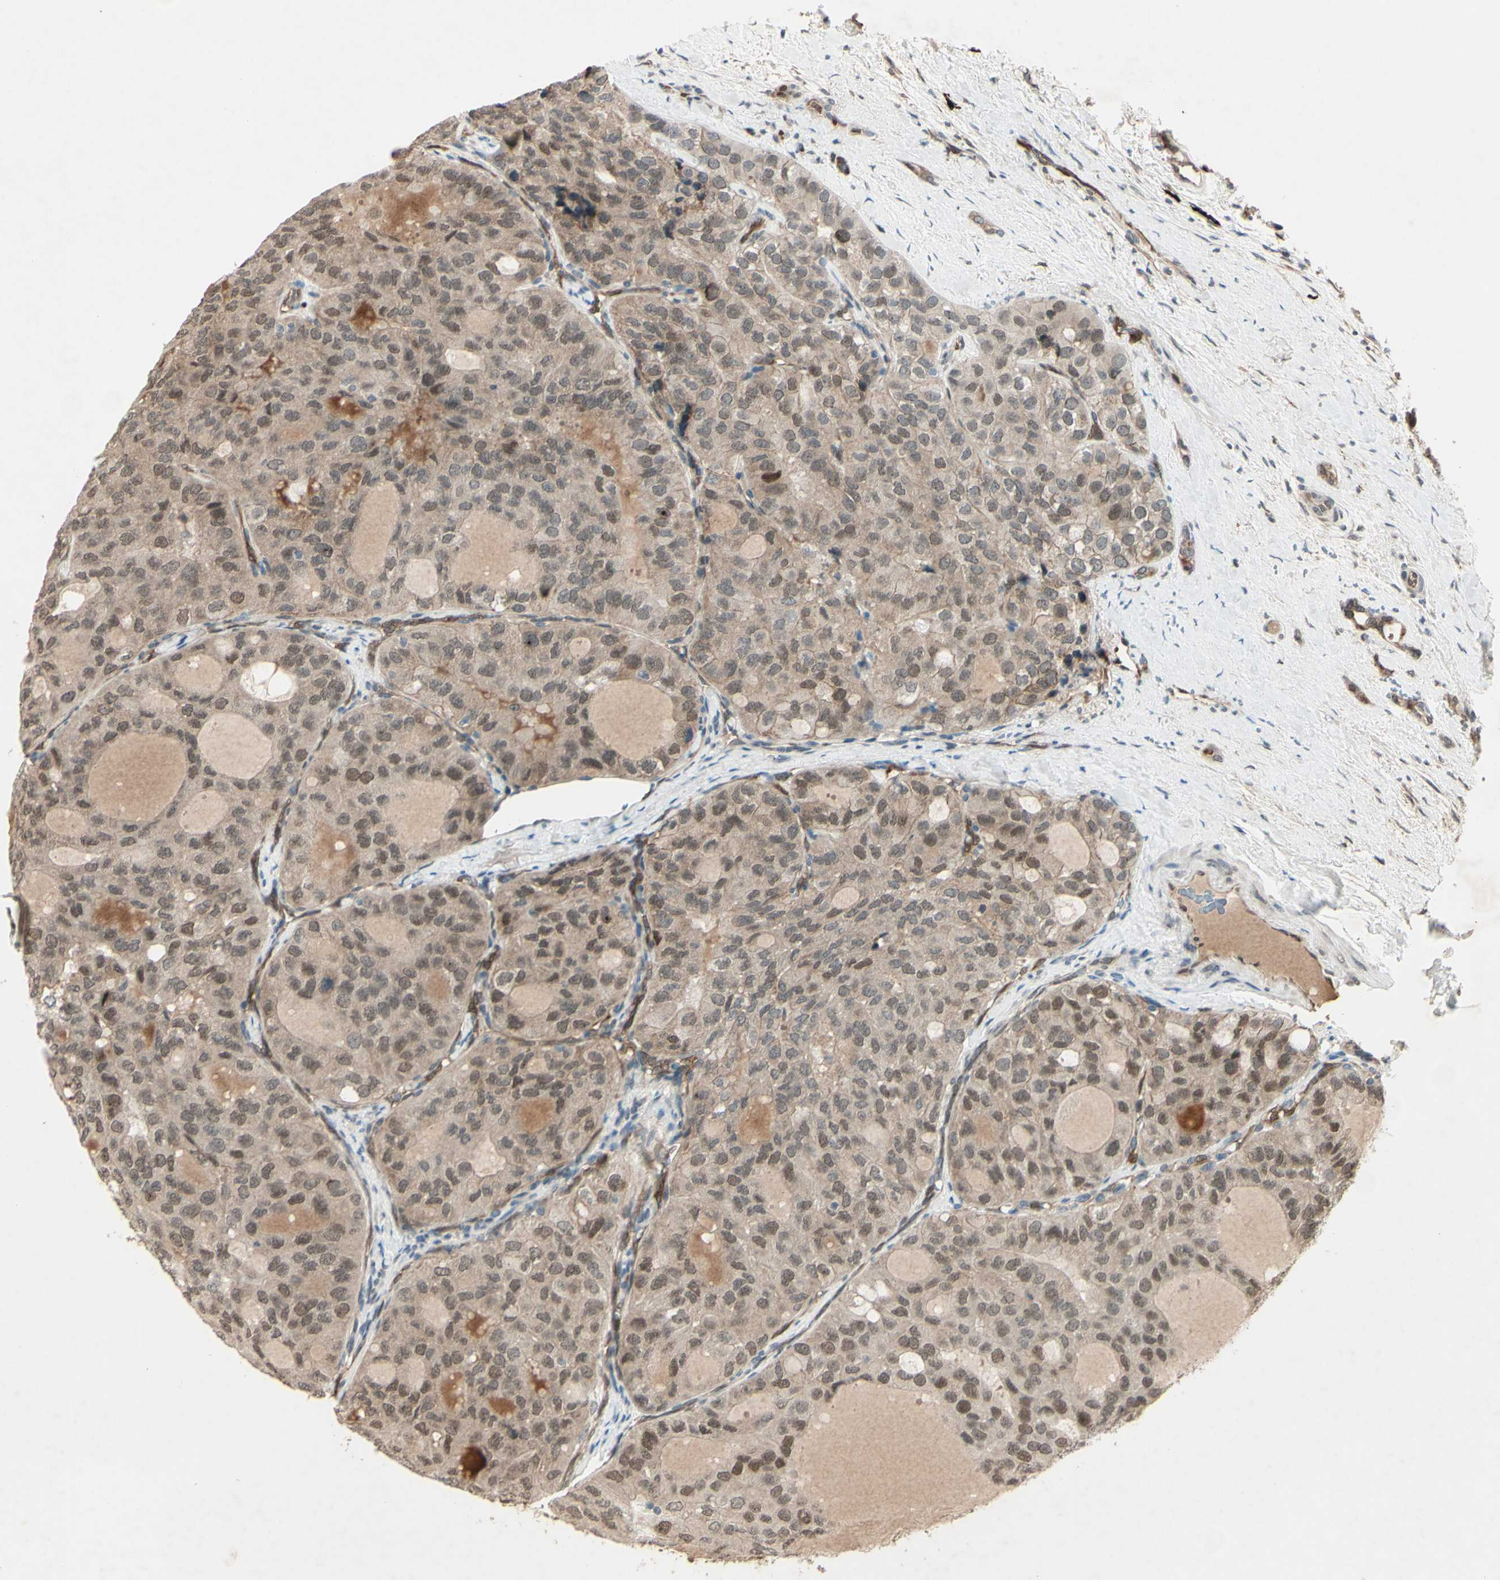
{"staining": {"intensity": "weak", "quantity": ">75%", "location": "cytoplasmic/membranous,nuclear"}, "tissue": "thyroid cancer", "cell_type": "Tumor cells", "image_type": "cancer", "snomed": [{"axis": "morphology", "description": "Follicular adenoma carcinoma, NOS"}, {"axis": "topography", "description": "Thyroid gland"}], "caption": "An IHC image of neoplastic tissue is shown. Protein staining in brown labels weak cytoplasmic/membranous and nuclear positivity in thyroid cancer within tumor cells.", "gene": "MLF2", "patient": {"sex": "male", "age": 75}}